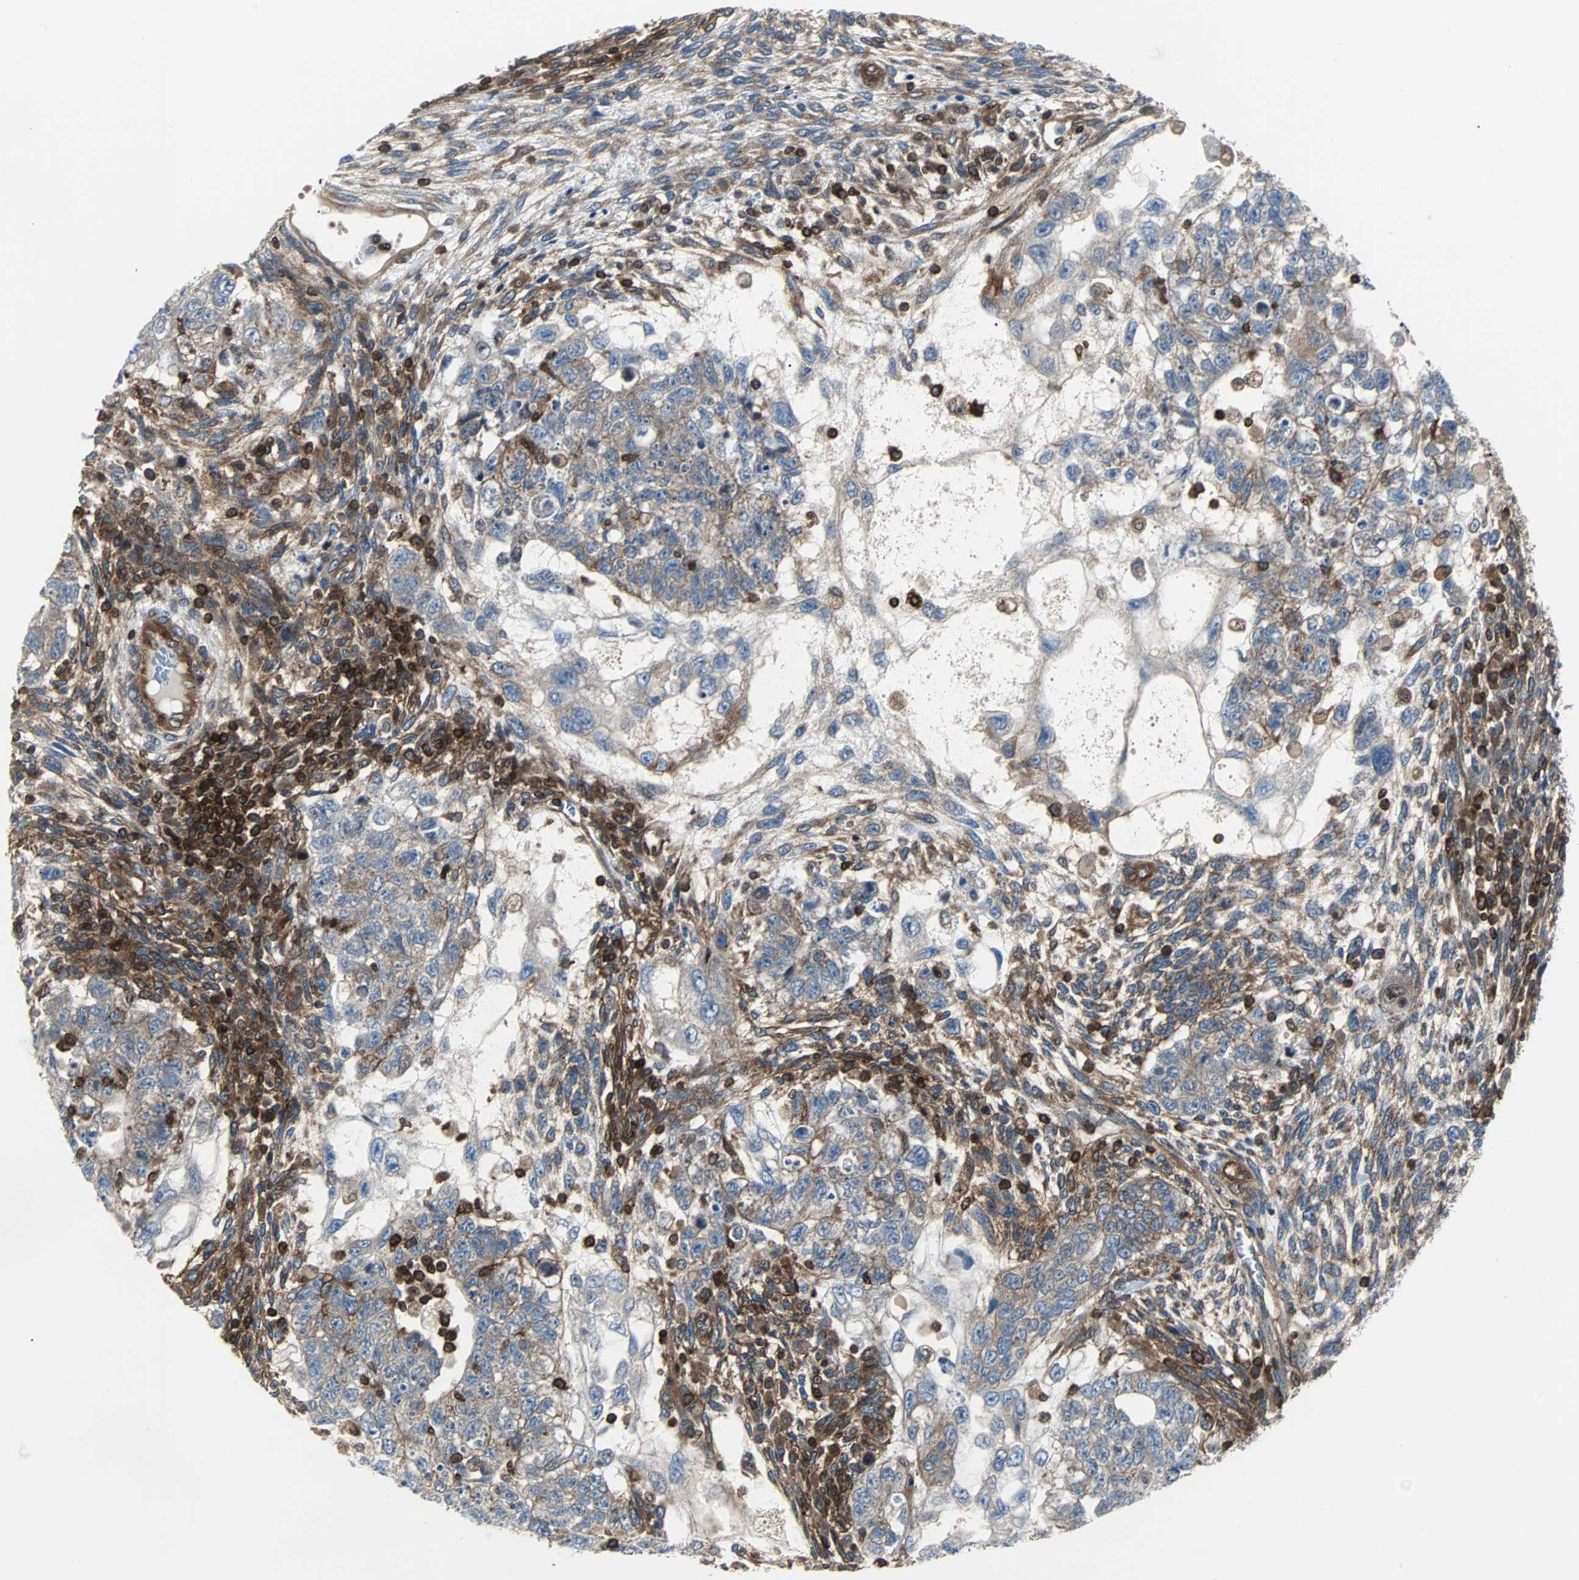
{"staining": {"intensity": "moderate", "quantity": ">75%", "location": "cytoplasmic/membranous"}, "tissue": "testis cancer", "cell_type": "Tumor cells", "image_type": "cancer", "snomed": [{"axis": "morphology", "description": "Normal tissue, NOS"}, {"axis": "morphology", "description": "Carcinoma, Embryonal, NOS"}, {"axis": "topography", "description": "Testis"}], "caption": "Tumor cells show moderate cytoplasmic/membranous positivity in about >75% of cells in embryonal carcinoma (testis).", "gene": "RELA", "patient": {"sex": "male", "age": 36}}